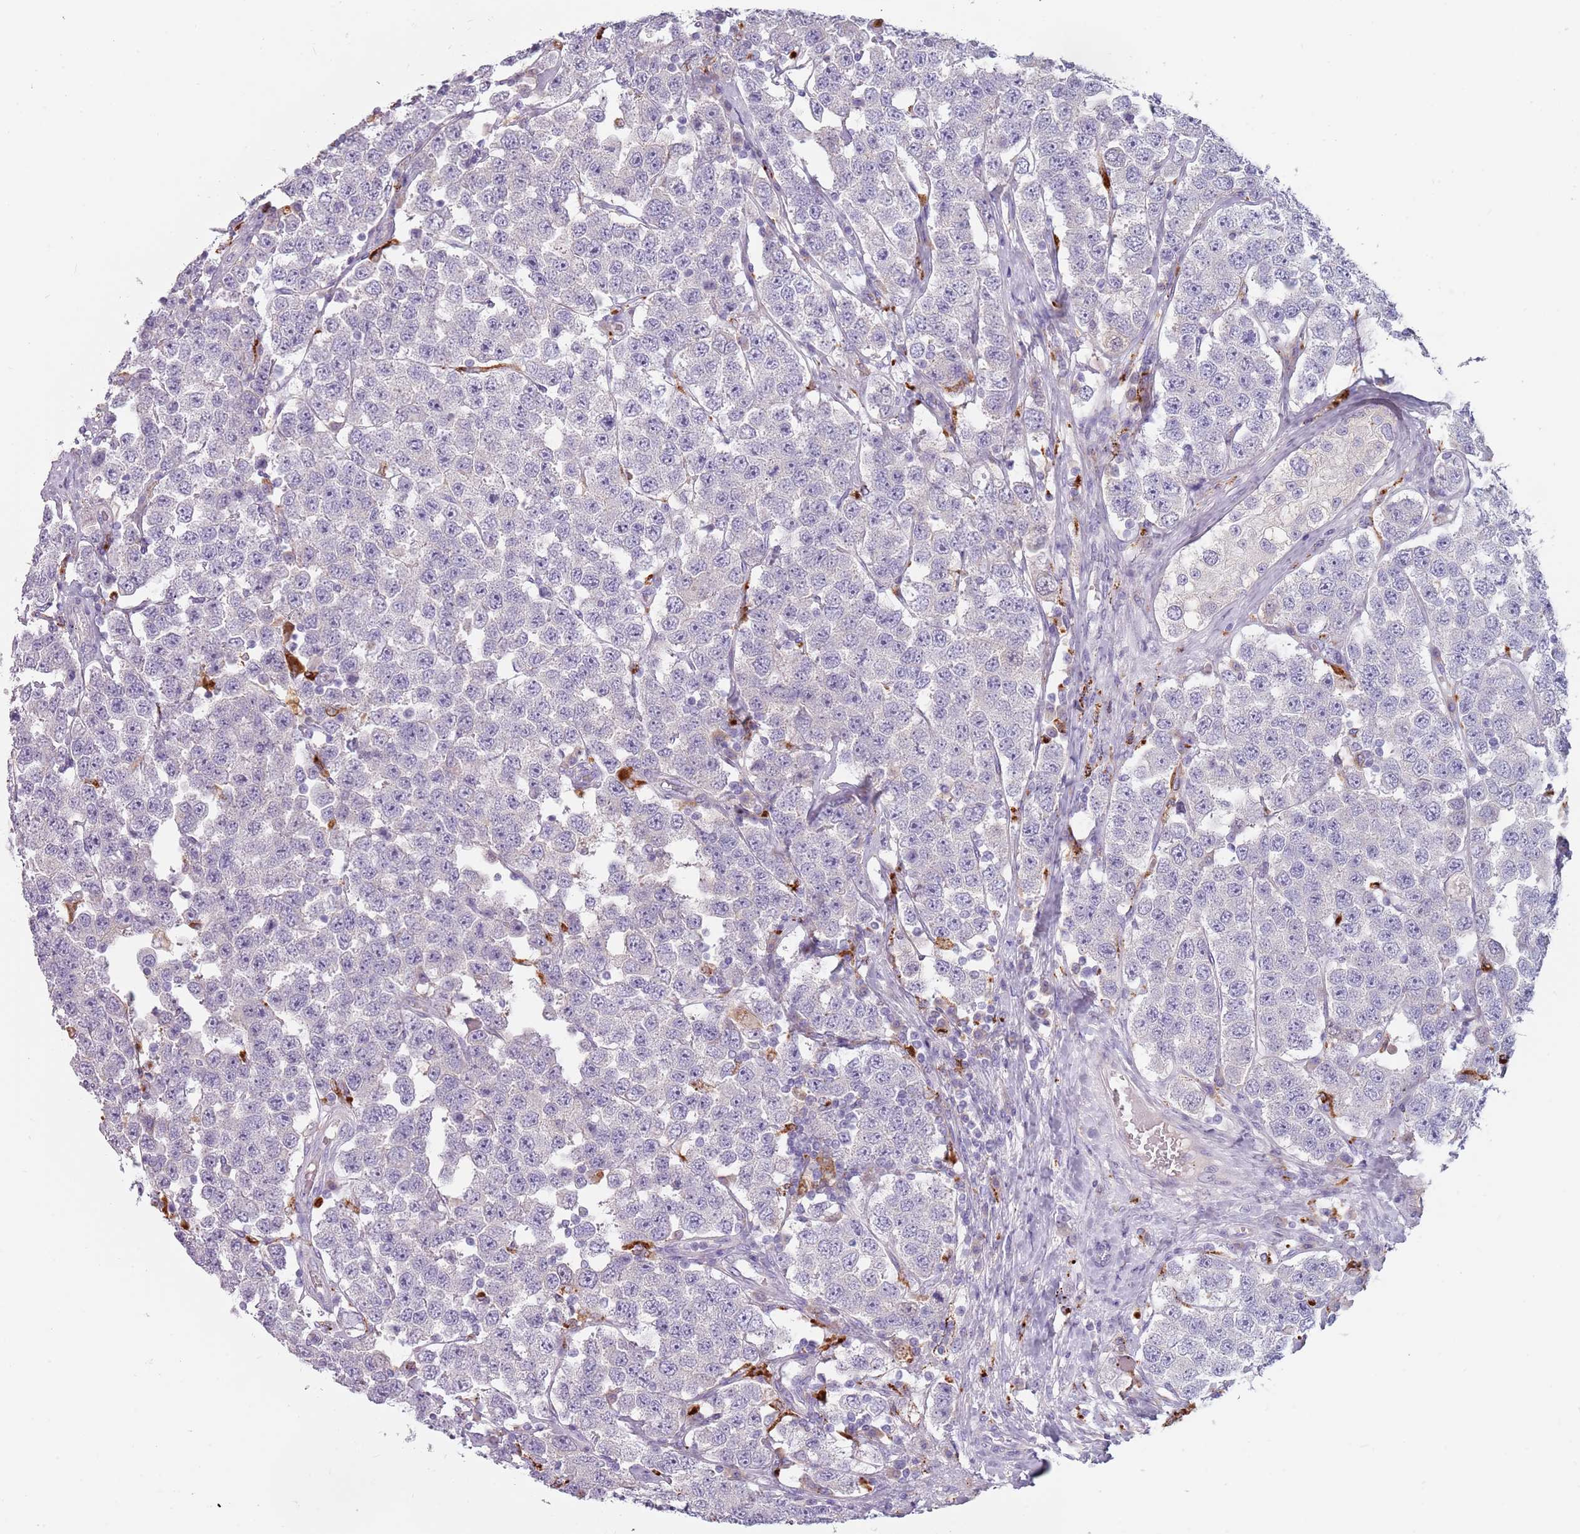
{"staining": {"intensity": "negative", "quantity": "none", "location": "none"}, "tissue": "testis cancer", "cell_type": "Tumor cells", "image_type": "cancer", "snomed": [{"axis": "morphology", "description": "Seminoma, NOS"}, {"axis": "topography", "description": "Testis"}], "caption": "IHC photomicrograph of seminoma (testis) stained for a protein (brown), which shows no expression in tumor cells. (Stains: DAB immunohistochemistry with hematoxylin counter stain, Microscopy: brightfield microscopy at high magnification).", "gene": "NWD2", "patient": {"sex": "male", "age": 28}}